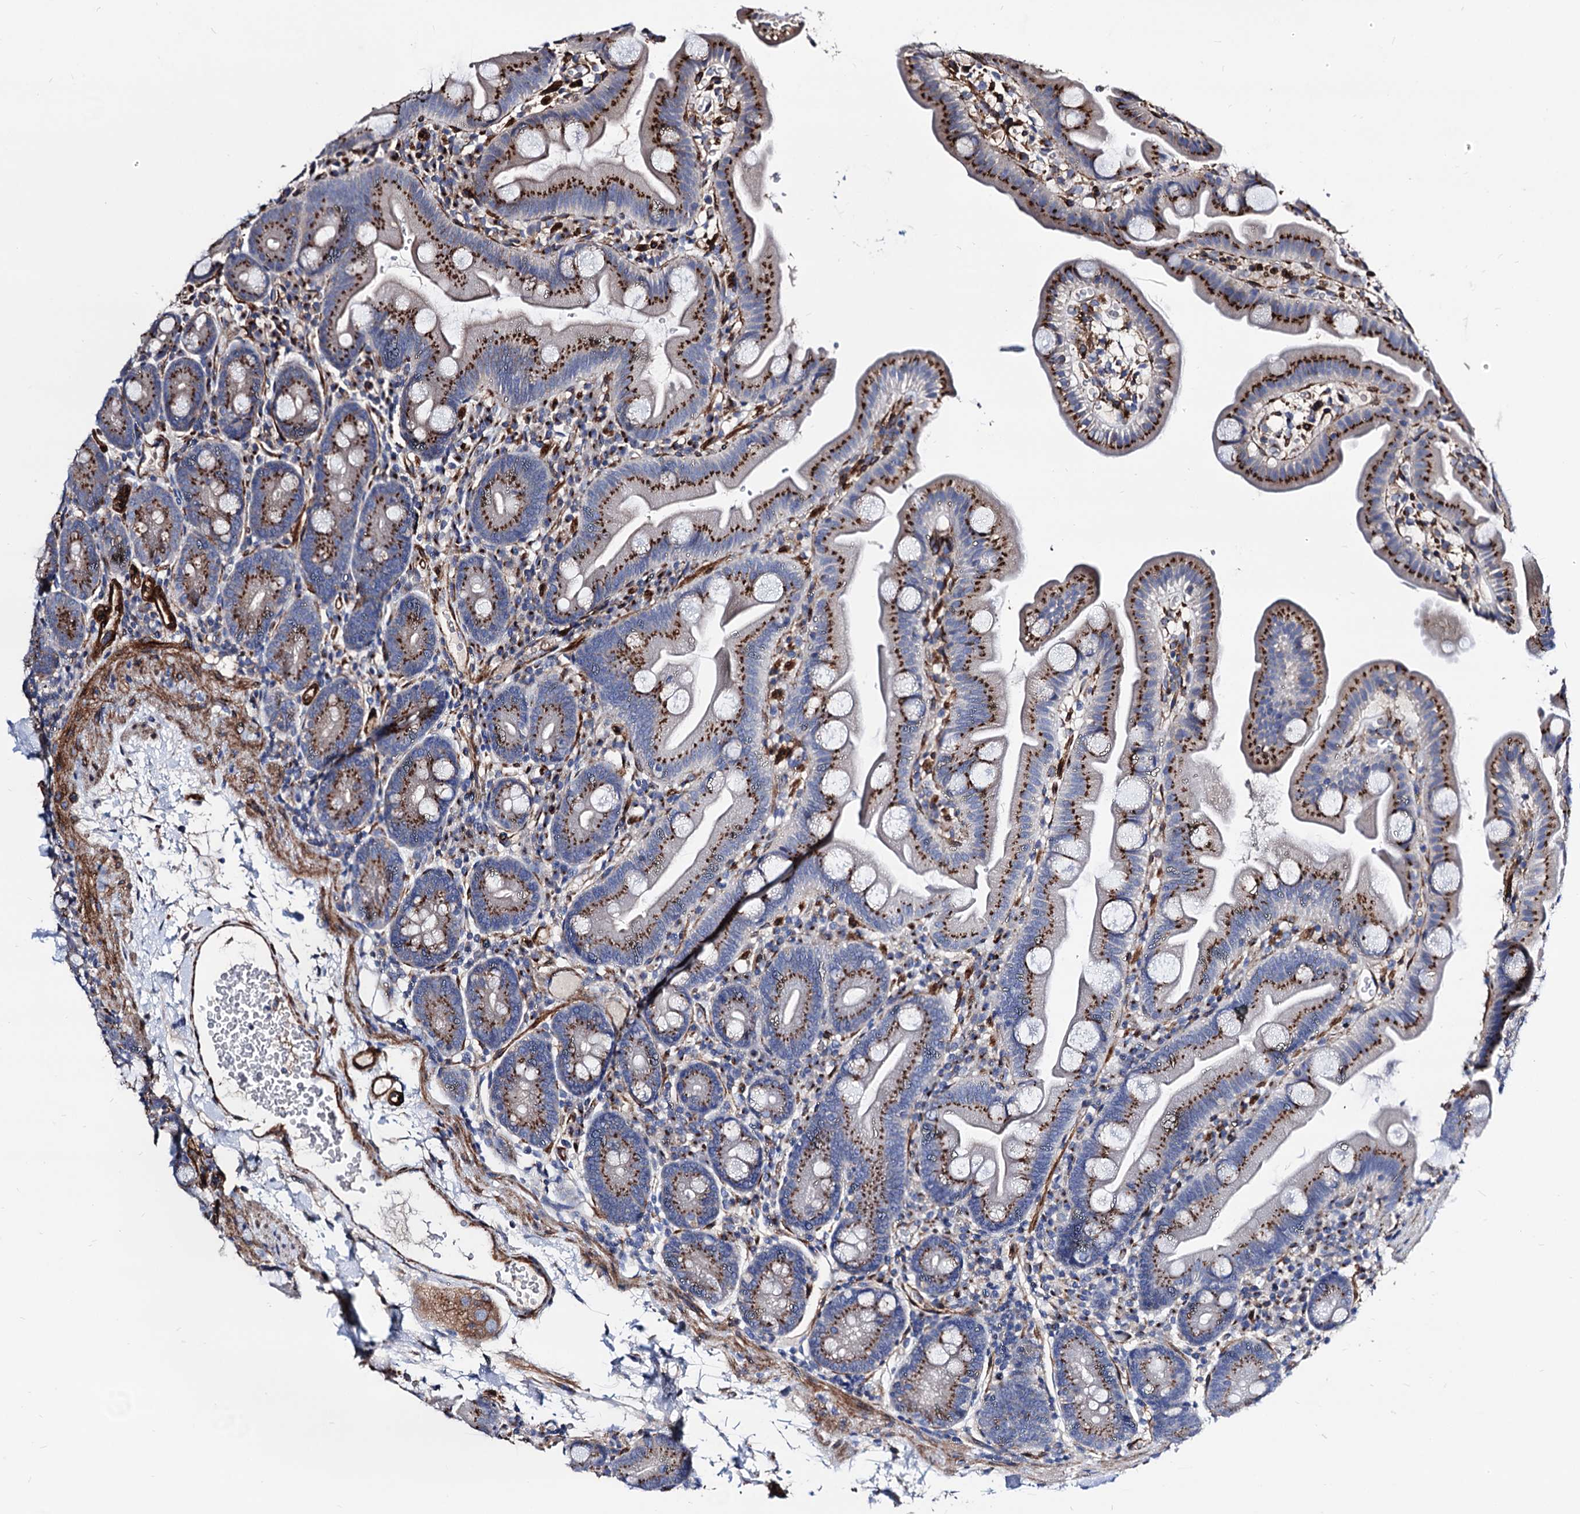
{"staining": {"intensity": "moderate", "quantity": "25%-75%", "location": "cytoplasmic/membranous"}, "tissue": "small intestine", "cell_type": "Glandular cells", "image_type": "normal", "snomed": [{"axis": "morphology", "description": "Normal tissue, NOS"}, {"axis": "topography", "description": "Small intestine"}], "caption": "Protein analysis of unremarkable small intestine exhibits moderate cytoplasmic/membranous expression in about 25%-75% of glandular cells.", "gene": "WDR11", "patient": {"sex": "female", "age": 68}}